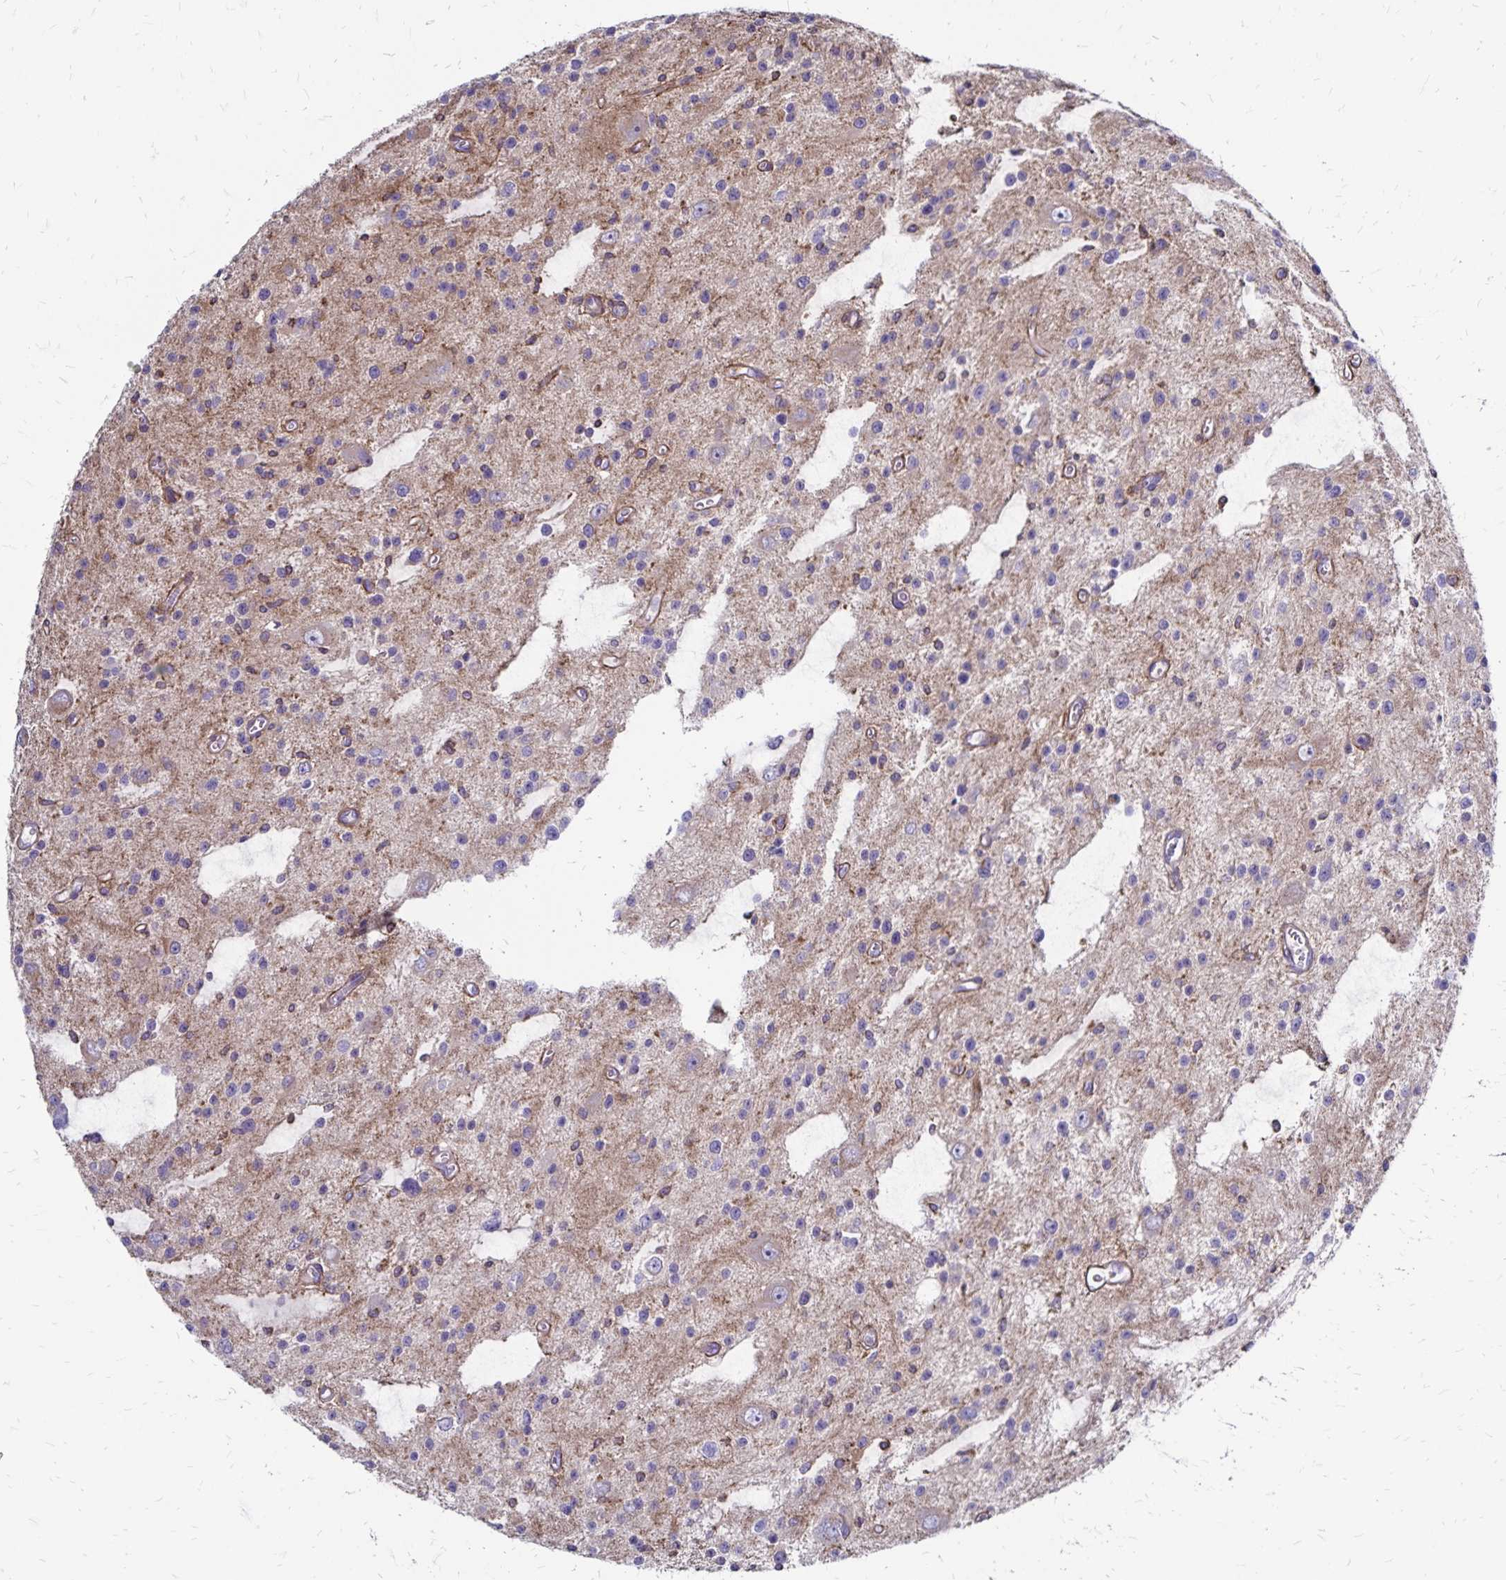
{"staining": {"intensity": "negative", "quantity": "none", "location": "none"}, "tissue": "glioma", "cell_type": "Tumor cells", "image_type": "cancer", "snomed": [{"axis": "morphology", "description": "Glioma, malignant, Low grade"}, {"axis": "topography", "description": "Brain"}], "caption": "Histopathology image shows no significant protein expression in tumor cells of malignant glioma (low-grade).", "gene": "TNS3", "patient": {"sex": "male", "age": 43}}